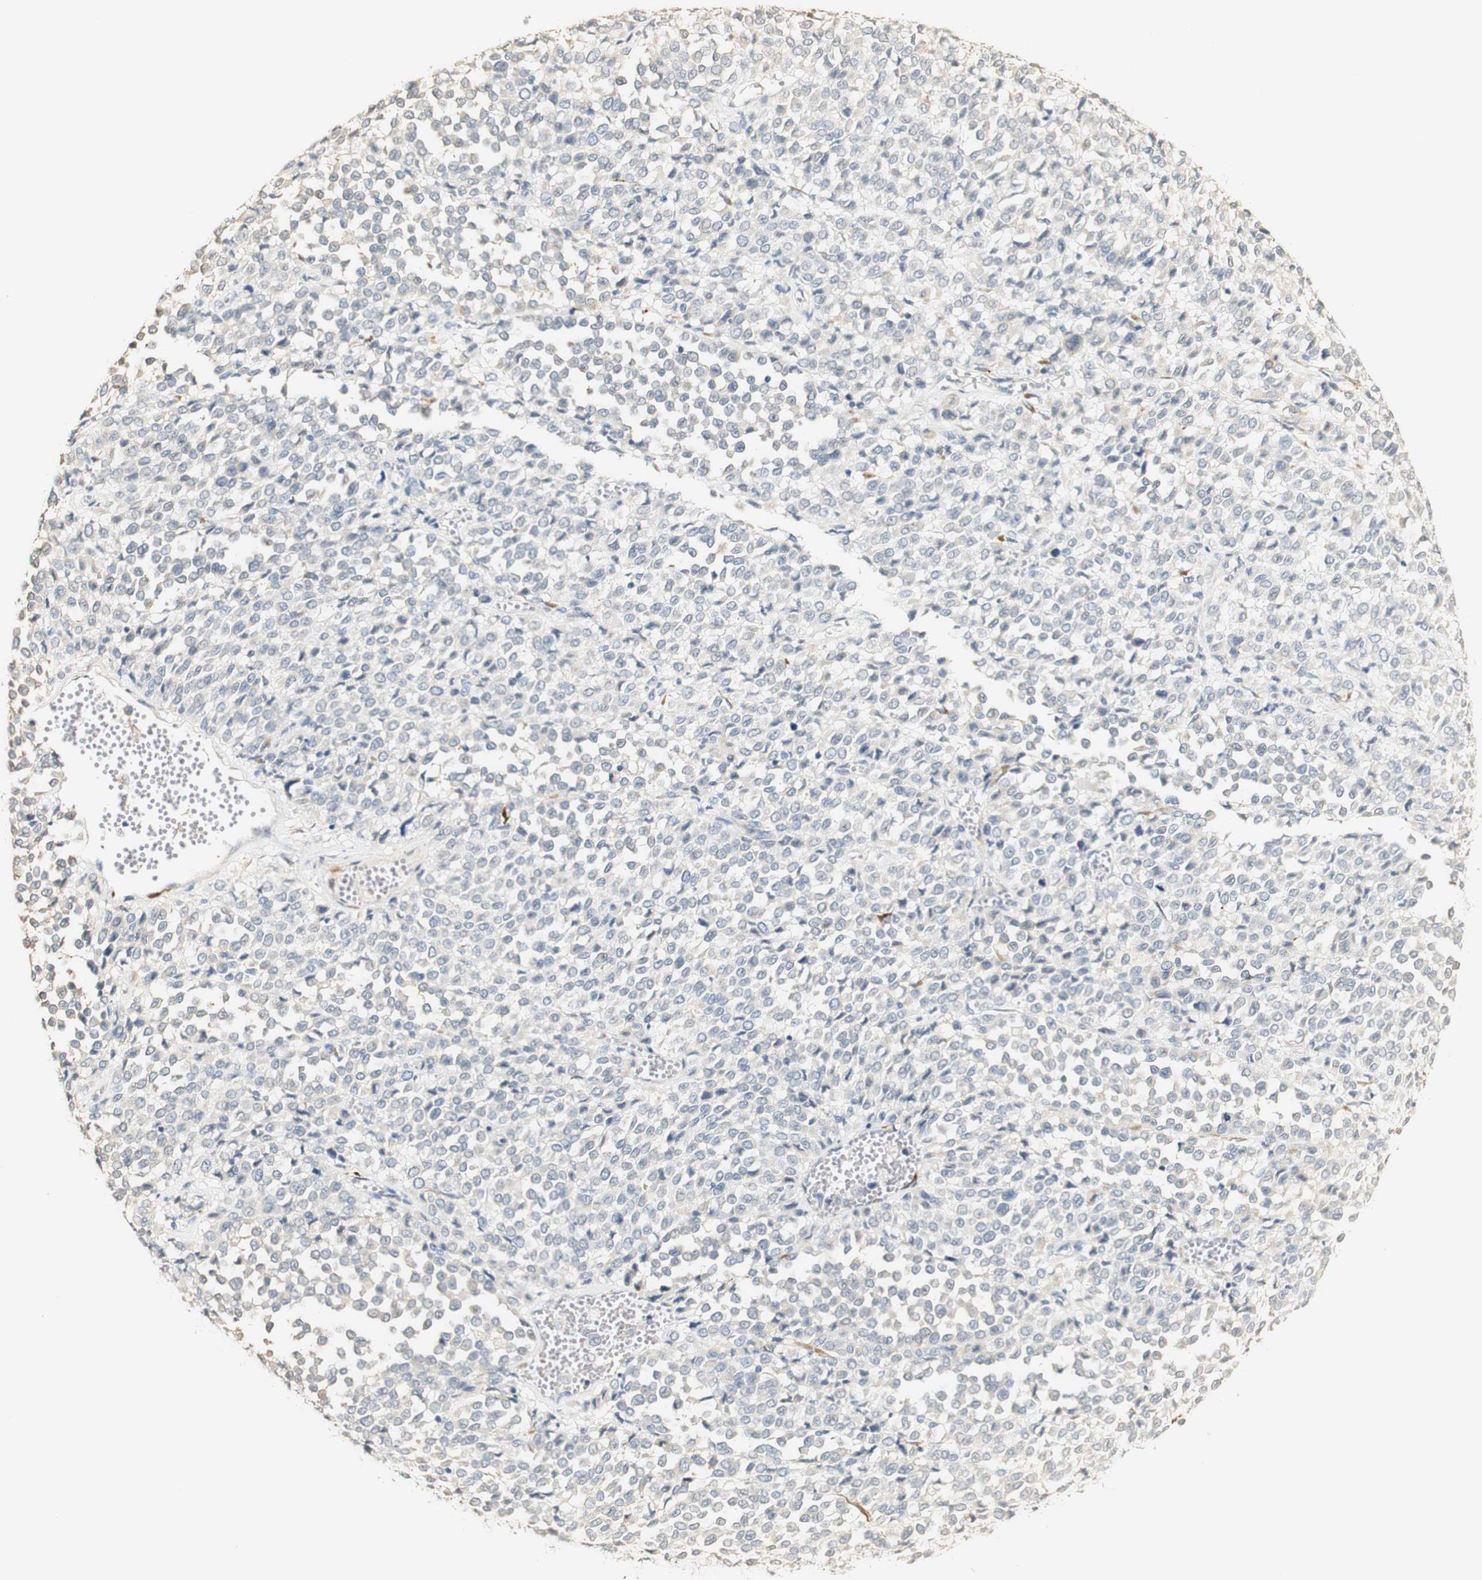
{"staining": {"intensity": "negative", "quantity": "none", "location": "none"}, "tissue": "melanoma", "cell_type": "Tumor cells", "image_type": "cancer", "snomed": [{"axis": "morphology", "description": "Malignant melanoma, Metastatic site"}, {"axis": "topography", "description": "Pancreas"}], "caption": "Tumor cells show no significant expression in malignant melanoma (metastatic site). The staining was performed using DAB (3,3'-diaminobenzidine) to visualize the protein expression in brown, while the nuclei were stained in blue with hematoxylin (Magnification: 20x).", "gene": "FMO3", "patient": {"sex": "female", "age": 30}}